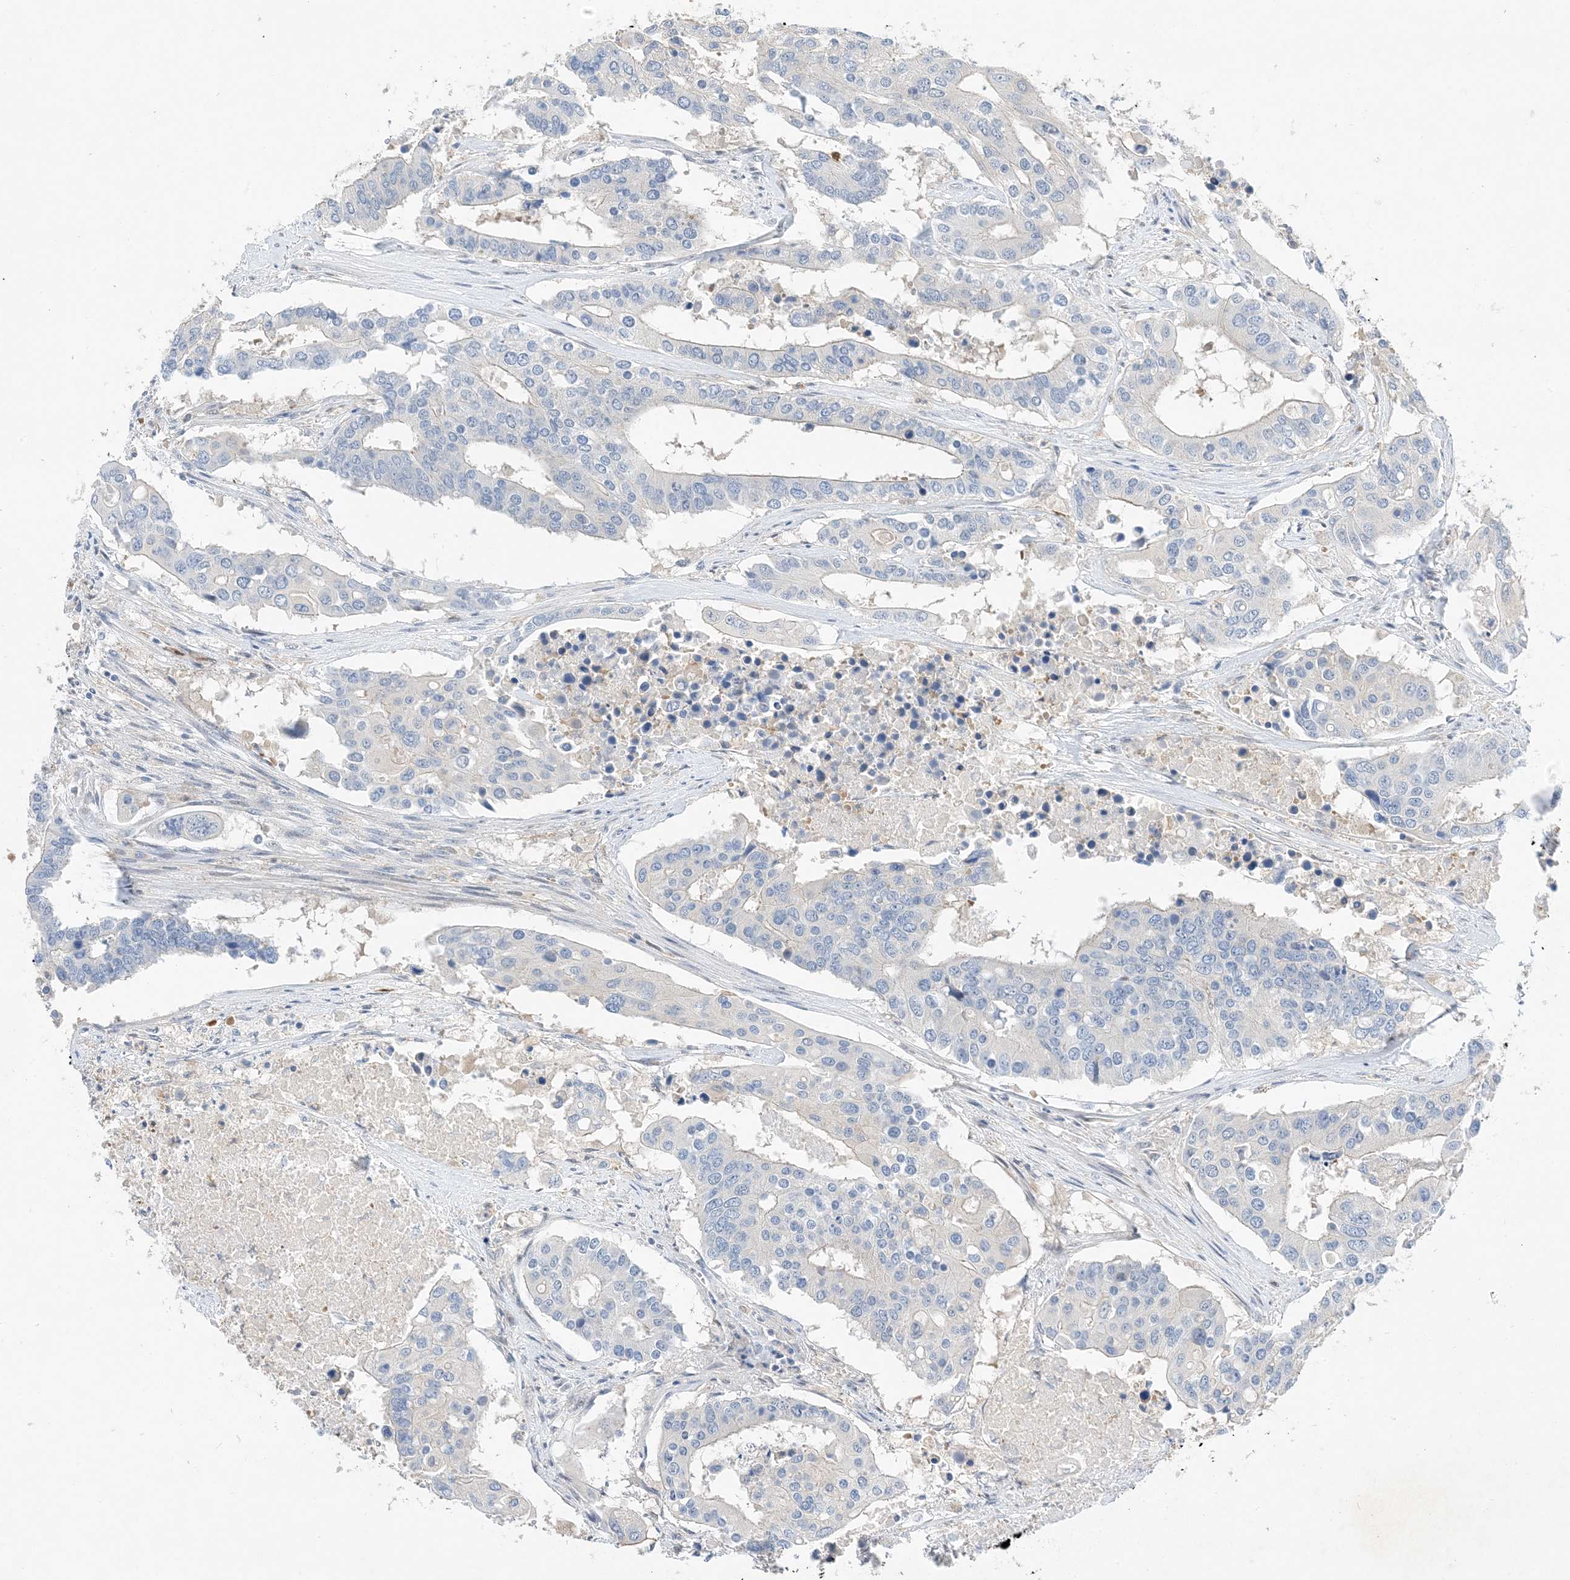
{"staining": {"intensity": "negative", "quantity": "none", "location": "none"}, "tissue": "colorectal cancer", "cell_type": "Tumor cells", "image_type": "cancer", "snomed": [{"axis": "morphology", "description": "Adenocarcinoma, NOS"}, {"axis": "topography", "description": "Colon"}], "caption": "The histopathology image demonstrates no staining of tumor cells in colorectal cancer (adenocarcinoma).", "gene": "KIFBP", "patient": {"sex": "male", "age": 77}}